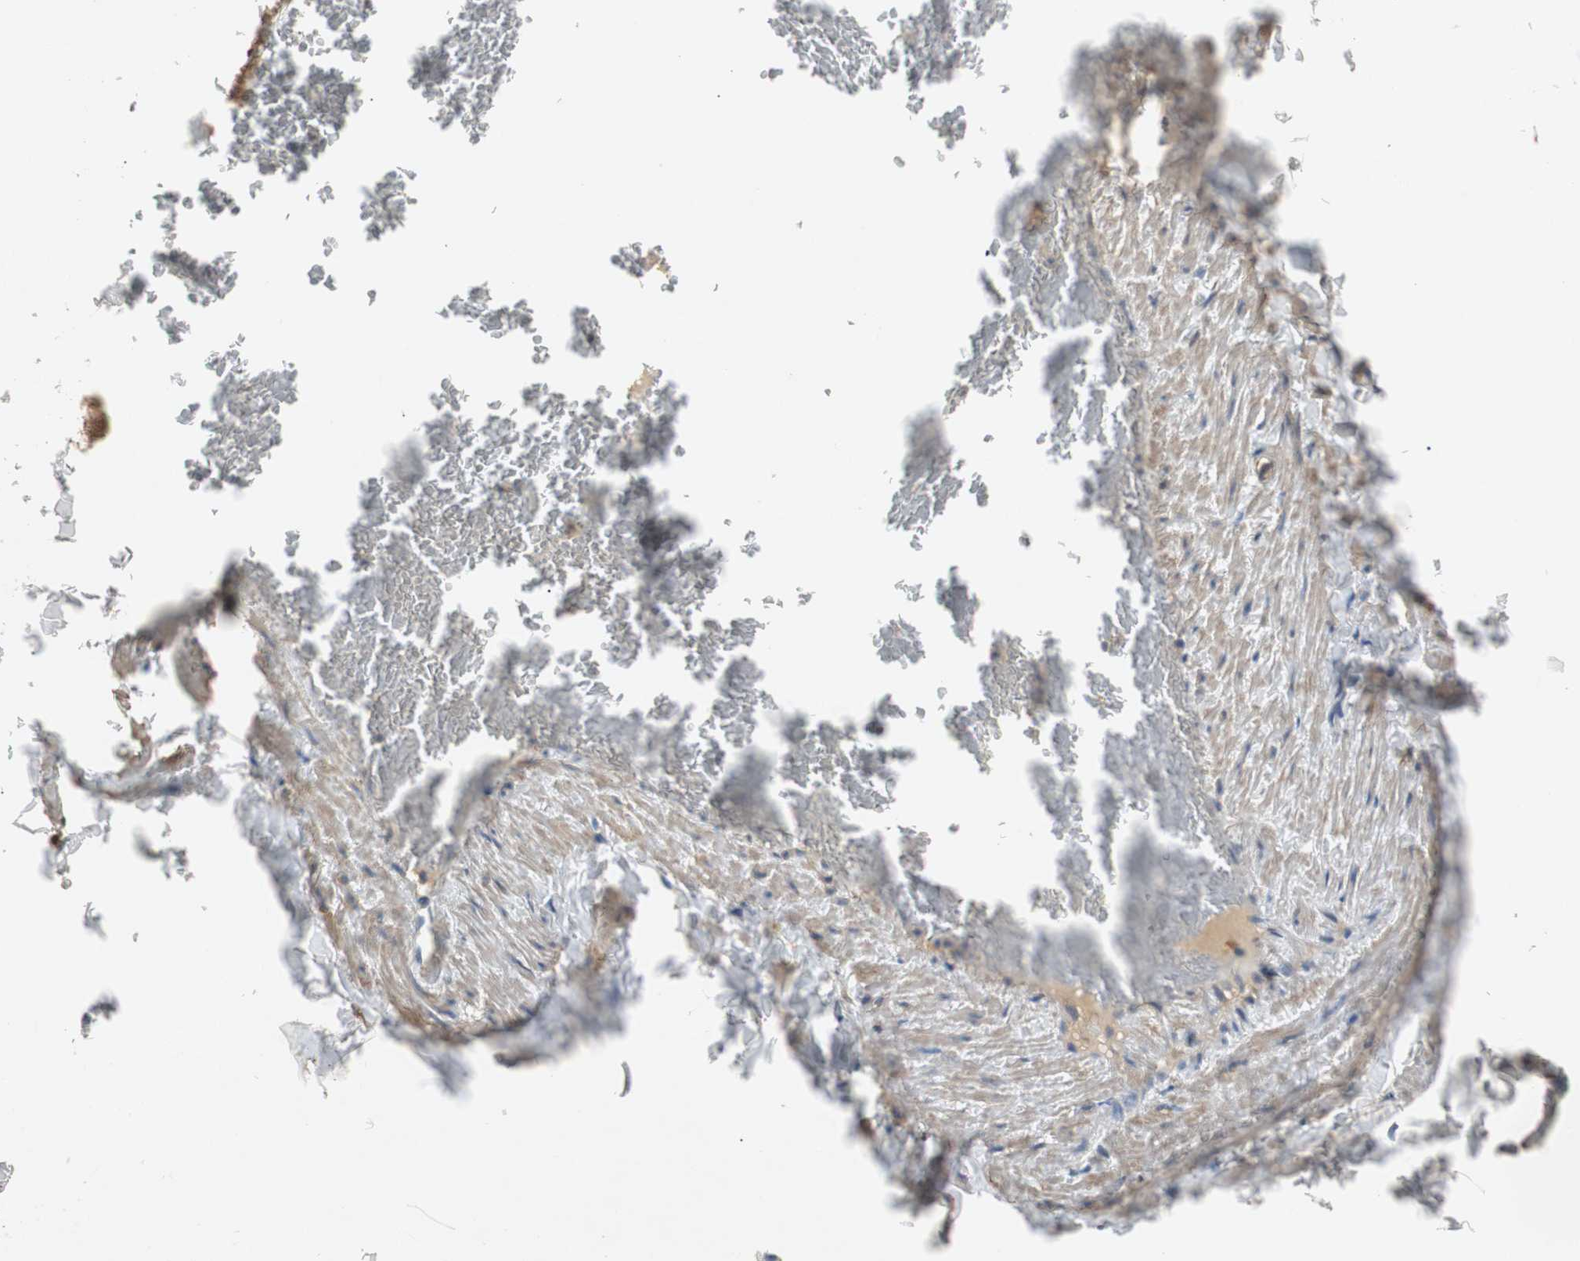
{"staining": {"intensity": "moderate", "quantity": ">75%", "location": "cytoplasmic/membranous"}, "tissue": "adipose tissue", "cell_type": "Adipocytes", "image_type": "normal", "snomed": [{"axis": "morphology", "description": "Normal tissue, NOS"}, {"axis": "topography", "description": "Vascular tissue"}], "caption": "Protein positivity by IHC displays moderate cytoplasmic/membranous staining in approximately >75% of adipocytes in unremarkable adipose tissue.", "gene": "TNFRSF14", "patient": {"sex": "male", "age": 41}}